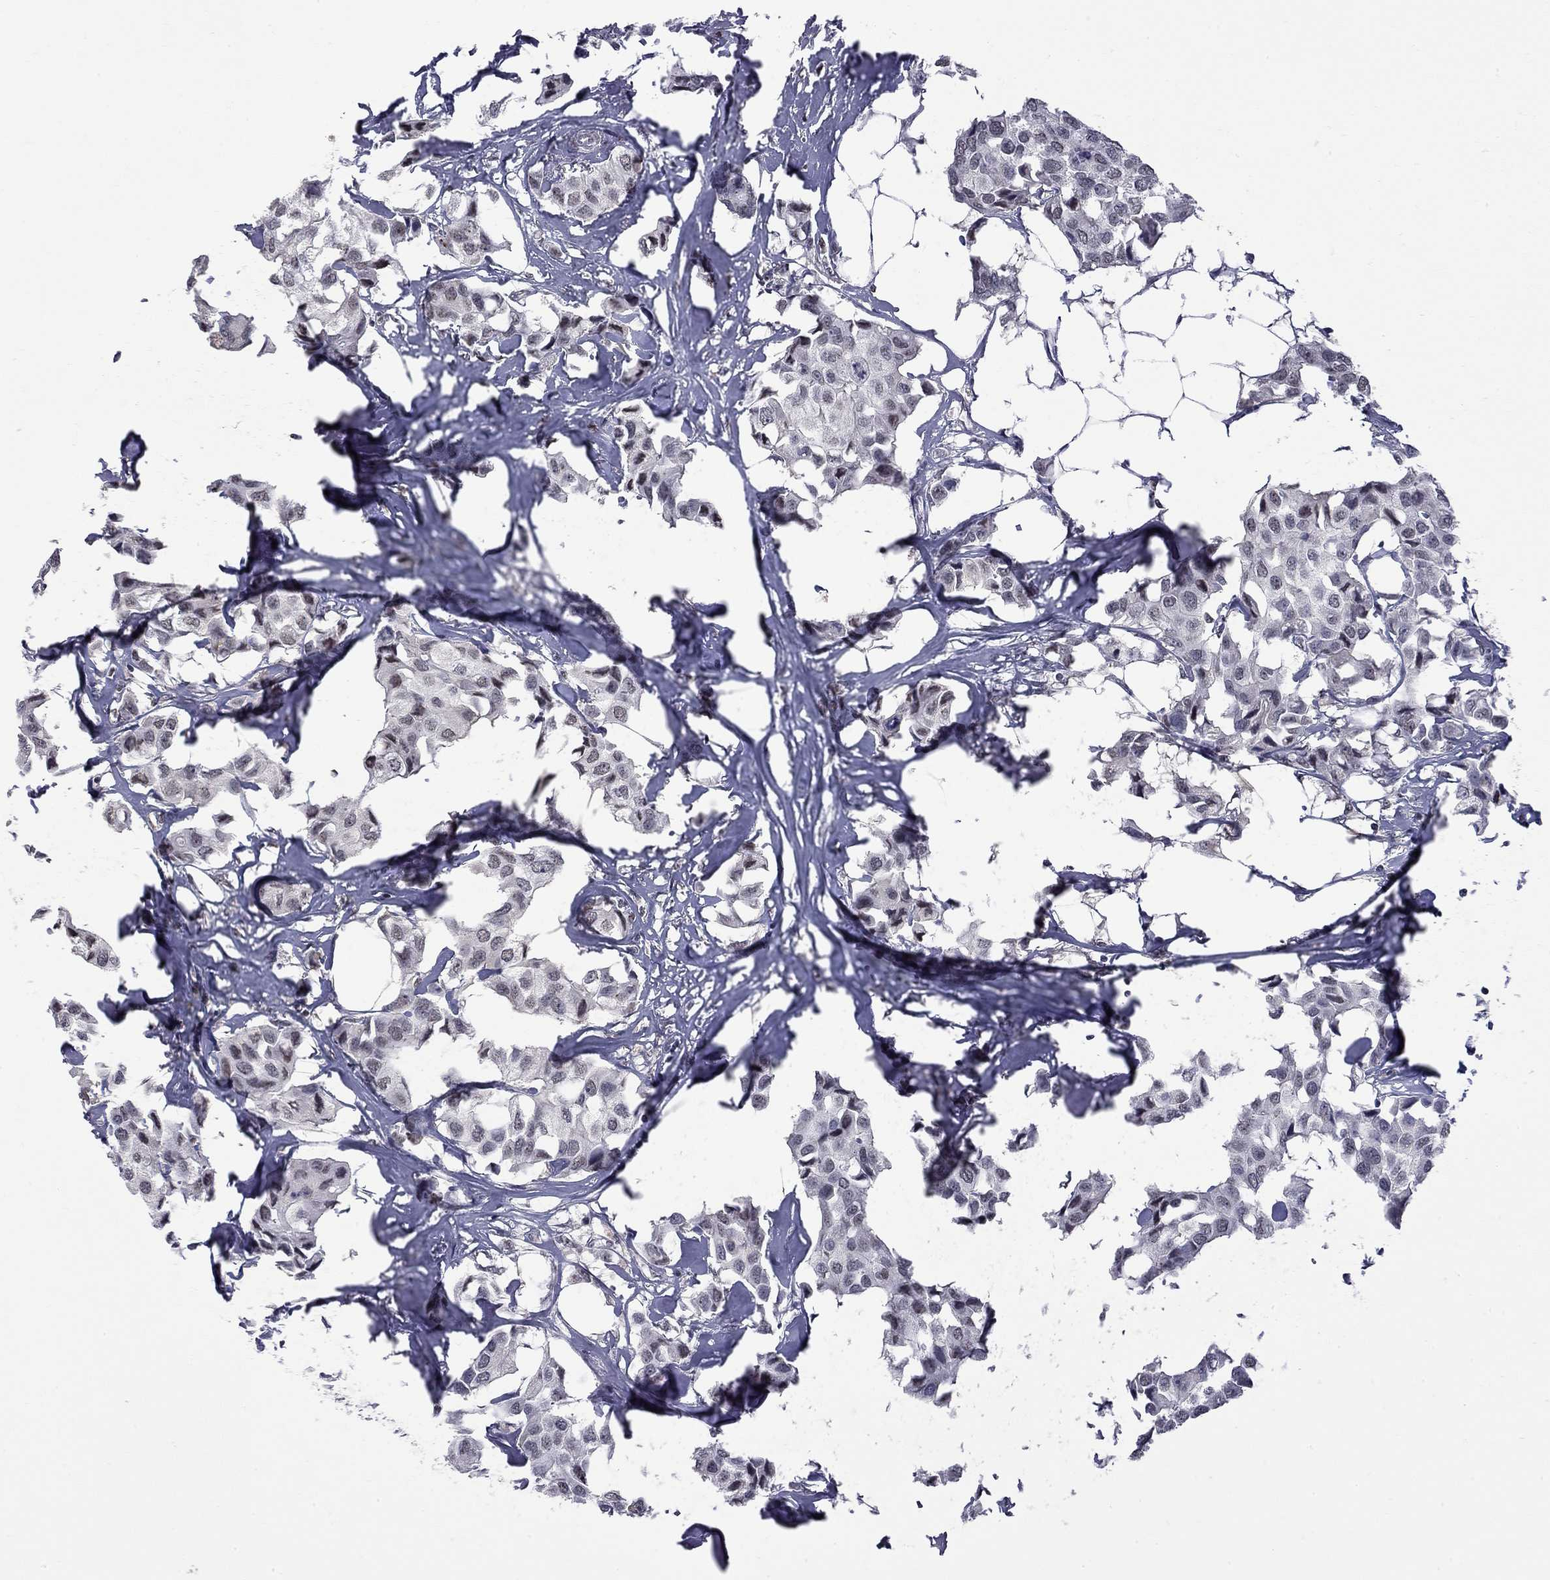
{"staining": {"intensity": "negative", "quantity": "none", "location": "none"}, "tissue": "breast cancer", "cell_type": "Tumor cells", "image_type": "cancer", "snomed": [{"axis": "morphology", "description": "Duct carcinoma"}, {"axis": "topography", "description": "Breast"}], "caption": "Immunohistochemistry (IHC) histopathology image of intraductal carcinoma (breast) stained for a protein (brown), which demonstrates no staining in tumor cells.", "gene": "RFWD3", "patient": {"sex": "female", "age": 80}}